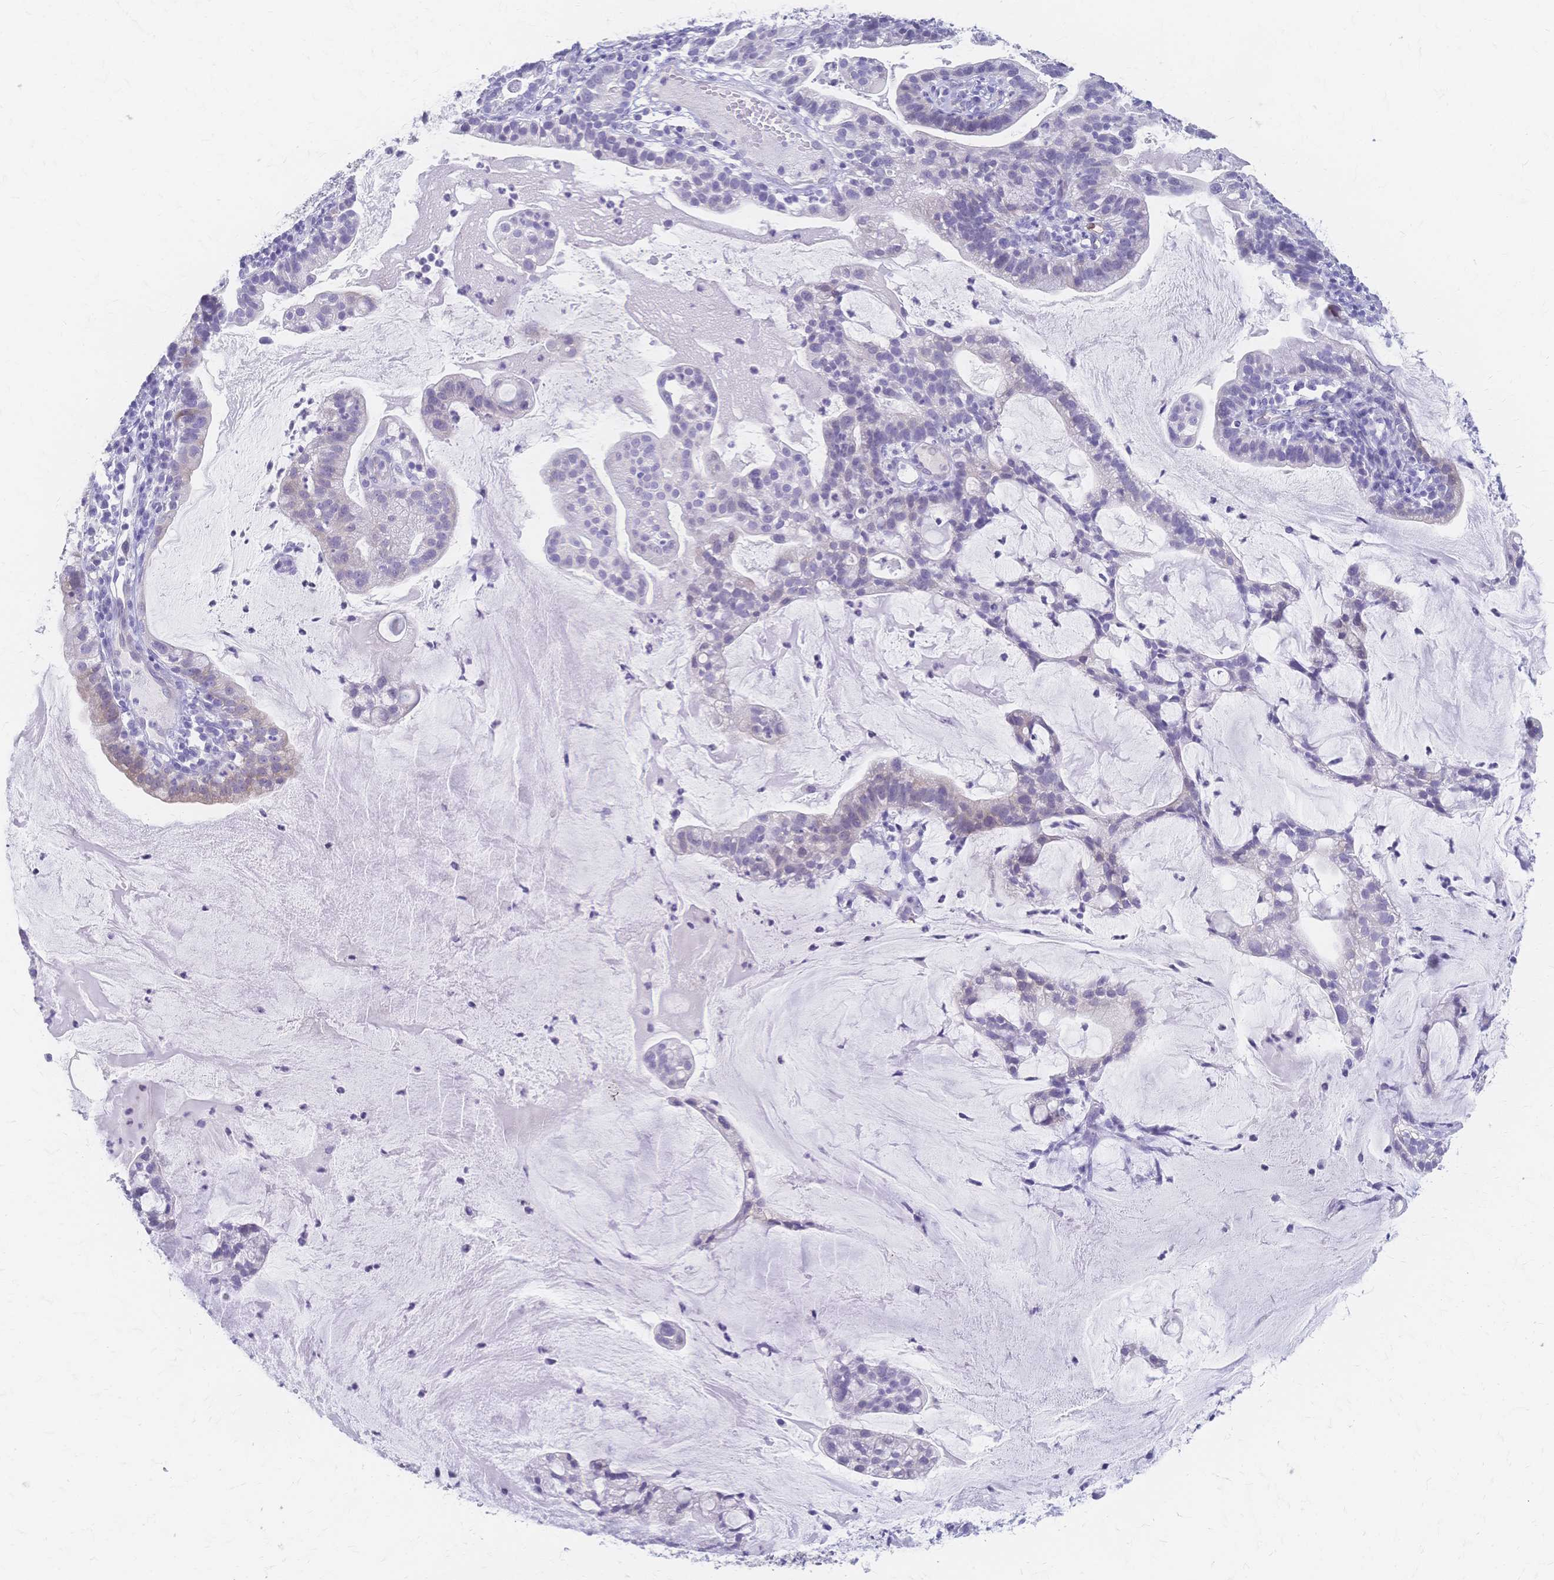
{"staining": {"intensity": "negative", "quantity": "none", "location": "none"}, "tissue": "cervical cancer", "cell_type": "Tumor cells", "image_type": "cancer", "snomed": [{"axis": "morphology", "description": "Adenocarcinoma, NOS"}, {"axis": "topography", "description": "Cervix"}], "caption": "IHC of cervical adenocarcinoma displays no expression in tumor cells. (DAB (3,3'-diaminobenzidine) IHC, high magnification).", "gene": "CYB5A", "patient": {"sex": "female", "age": 41}}